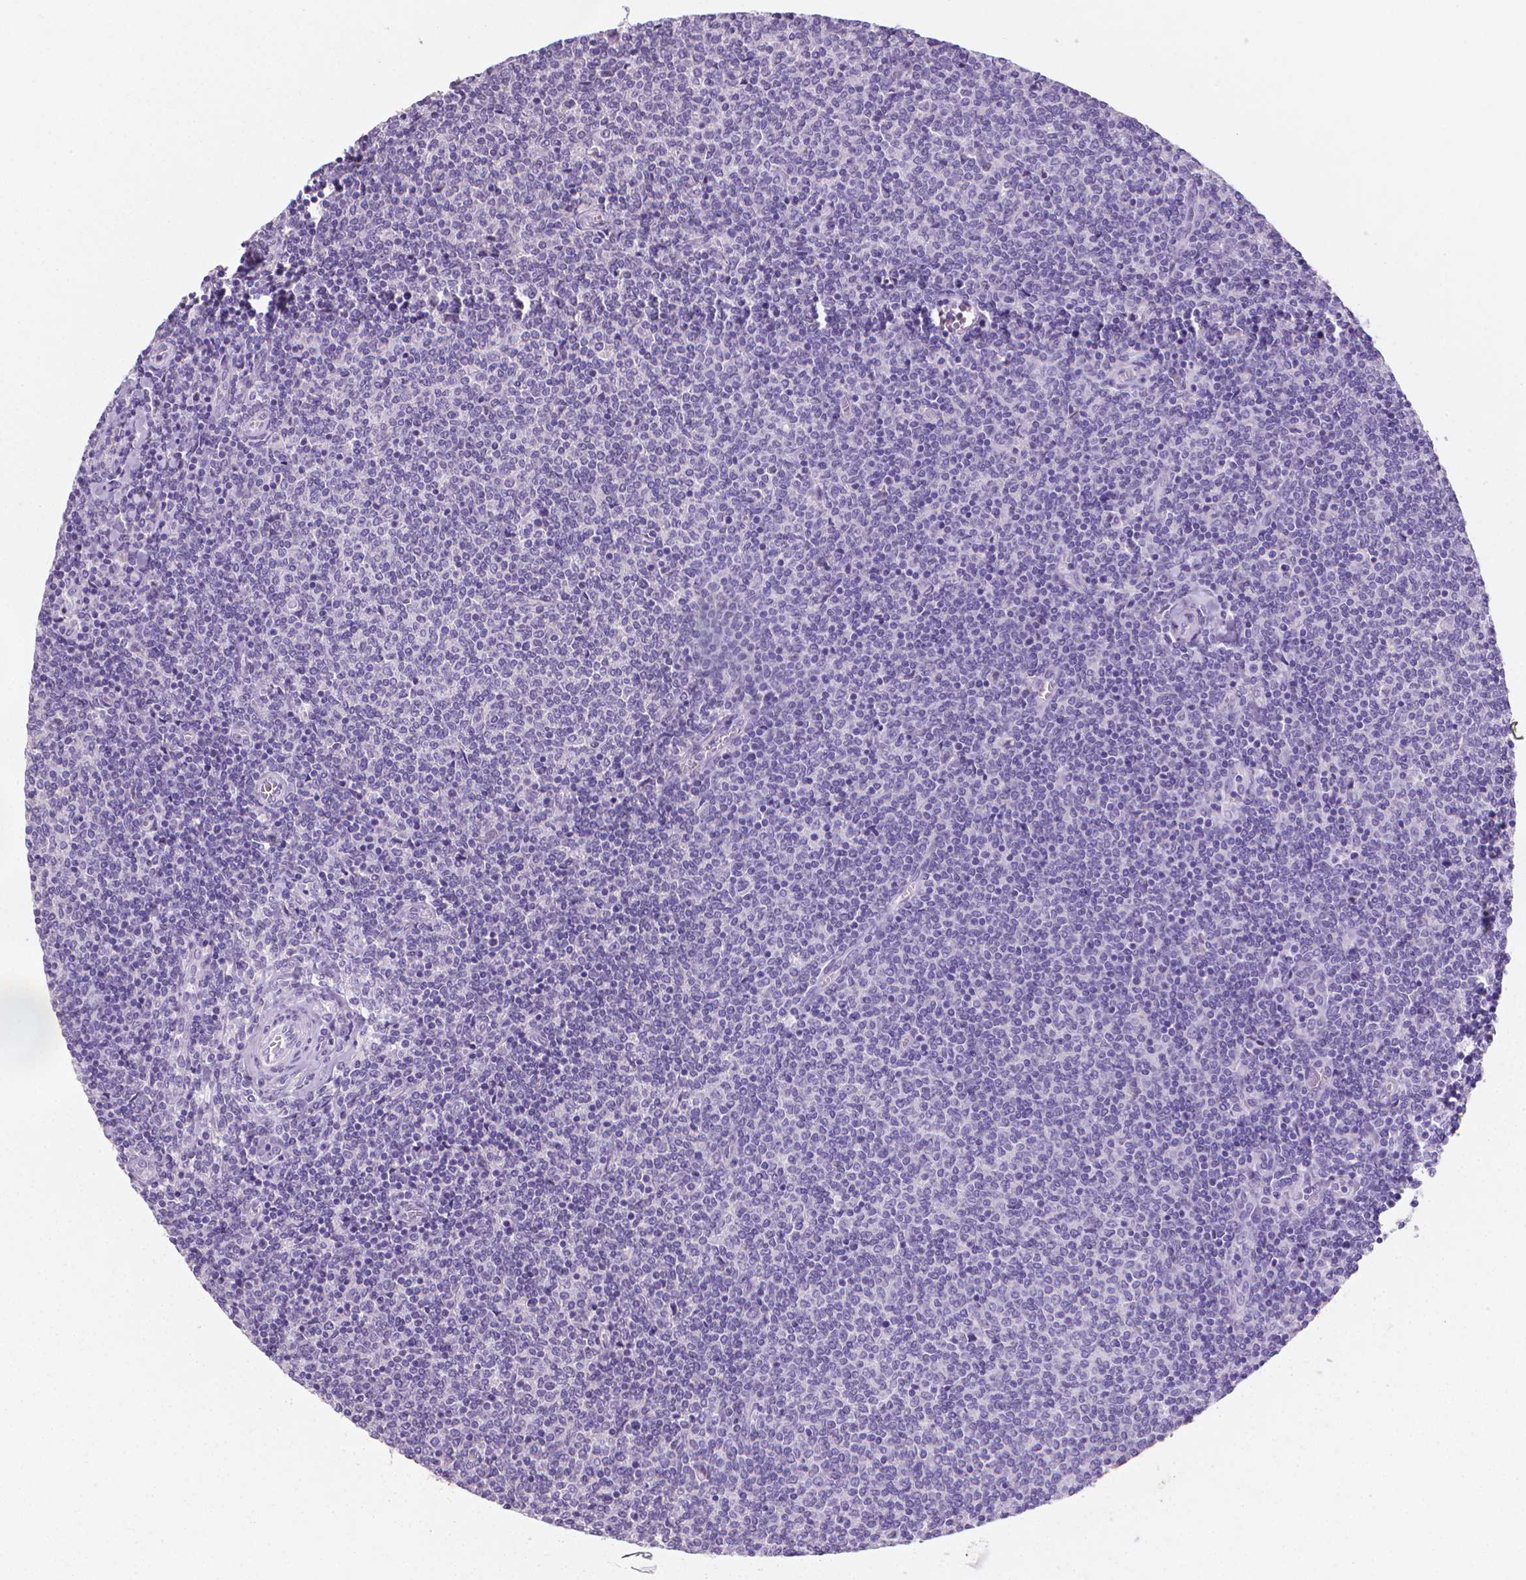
{"staining": {"intensity": "negative", "quantity": "none", "location": "none"}, "tissue": "lymphoma", "cell_type": "Tumor cells", "image_type": "cancer", "snomed": [{"axis": "morphology", "description": "Malignant lymphoma, non-Hodgkin's type, Low grade"}, {"axis": "topography", "description": "Lymph node"}], "caption": "This image is of low-grade malignant lymphoma, non-Hodgkin's type stained with IHC to label a protein in brown with the nuclei are counter-stained blue. There is no staining in tumor cells.", "gene": "XPNPEP2", "patient": {"sex": "male", "age": 52}}